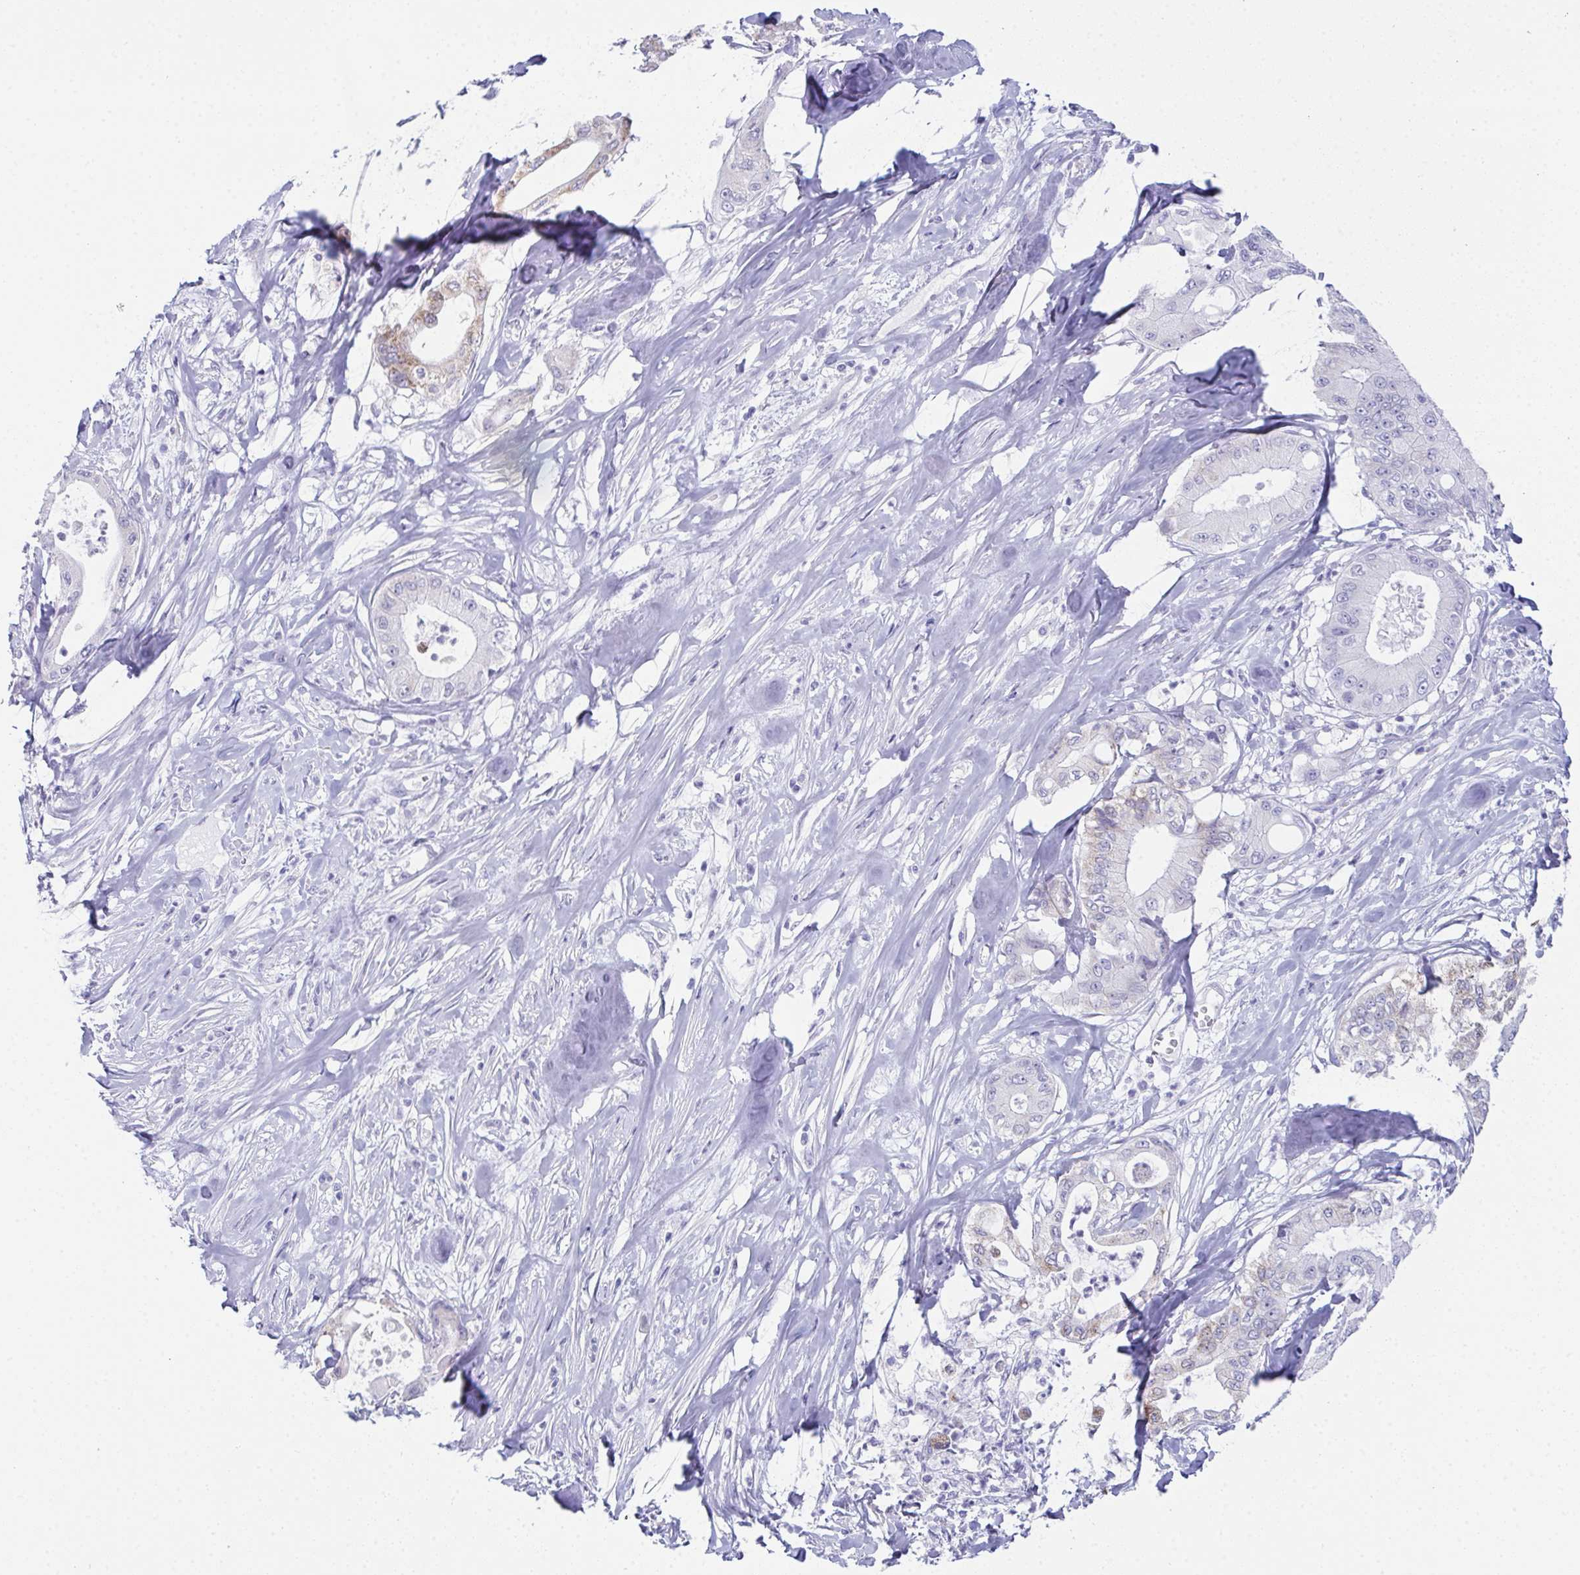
{"staining": {"intensity": "negative", "quantity": "none", "location": "none"}, "tissue": "pancreatic cancer", "cell_type": "Tumor cells", "image_type": "cancer", "snomed": [{"axis": "morphology", "description": "Adenocarcinoma, NOS"}, {"axis": "topography", "description": "Pancreas"}], "caption": "Pancreatic adenocarcinoma stained for a protein using immunohistochemistry (IHC) demonstrates no staining tumor cells.", "gene": "TEX19", "patient": {"sex": "male", "age": 71}}